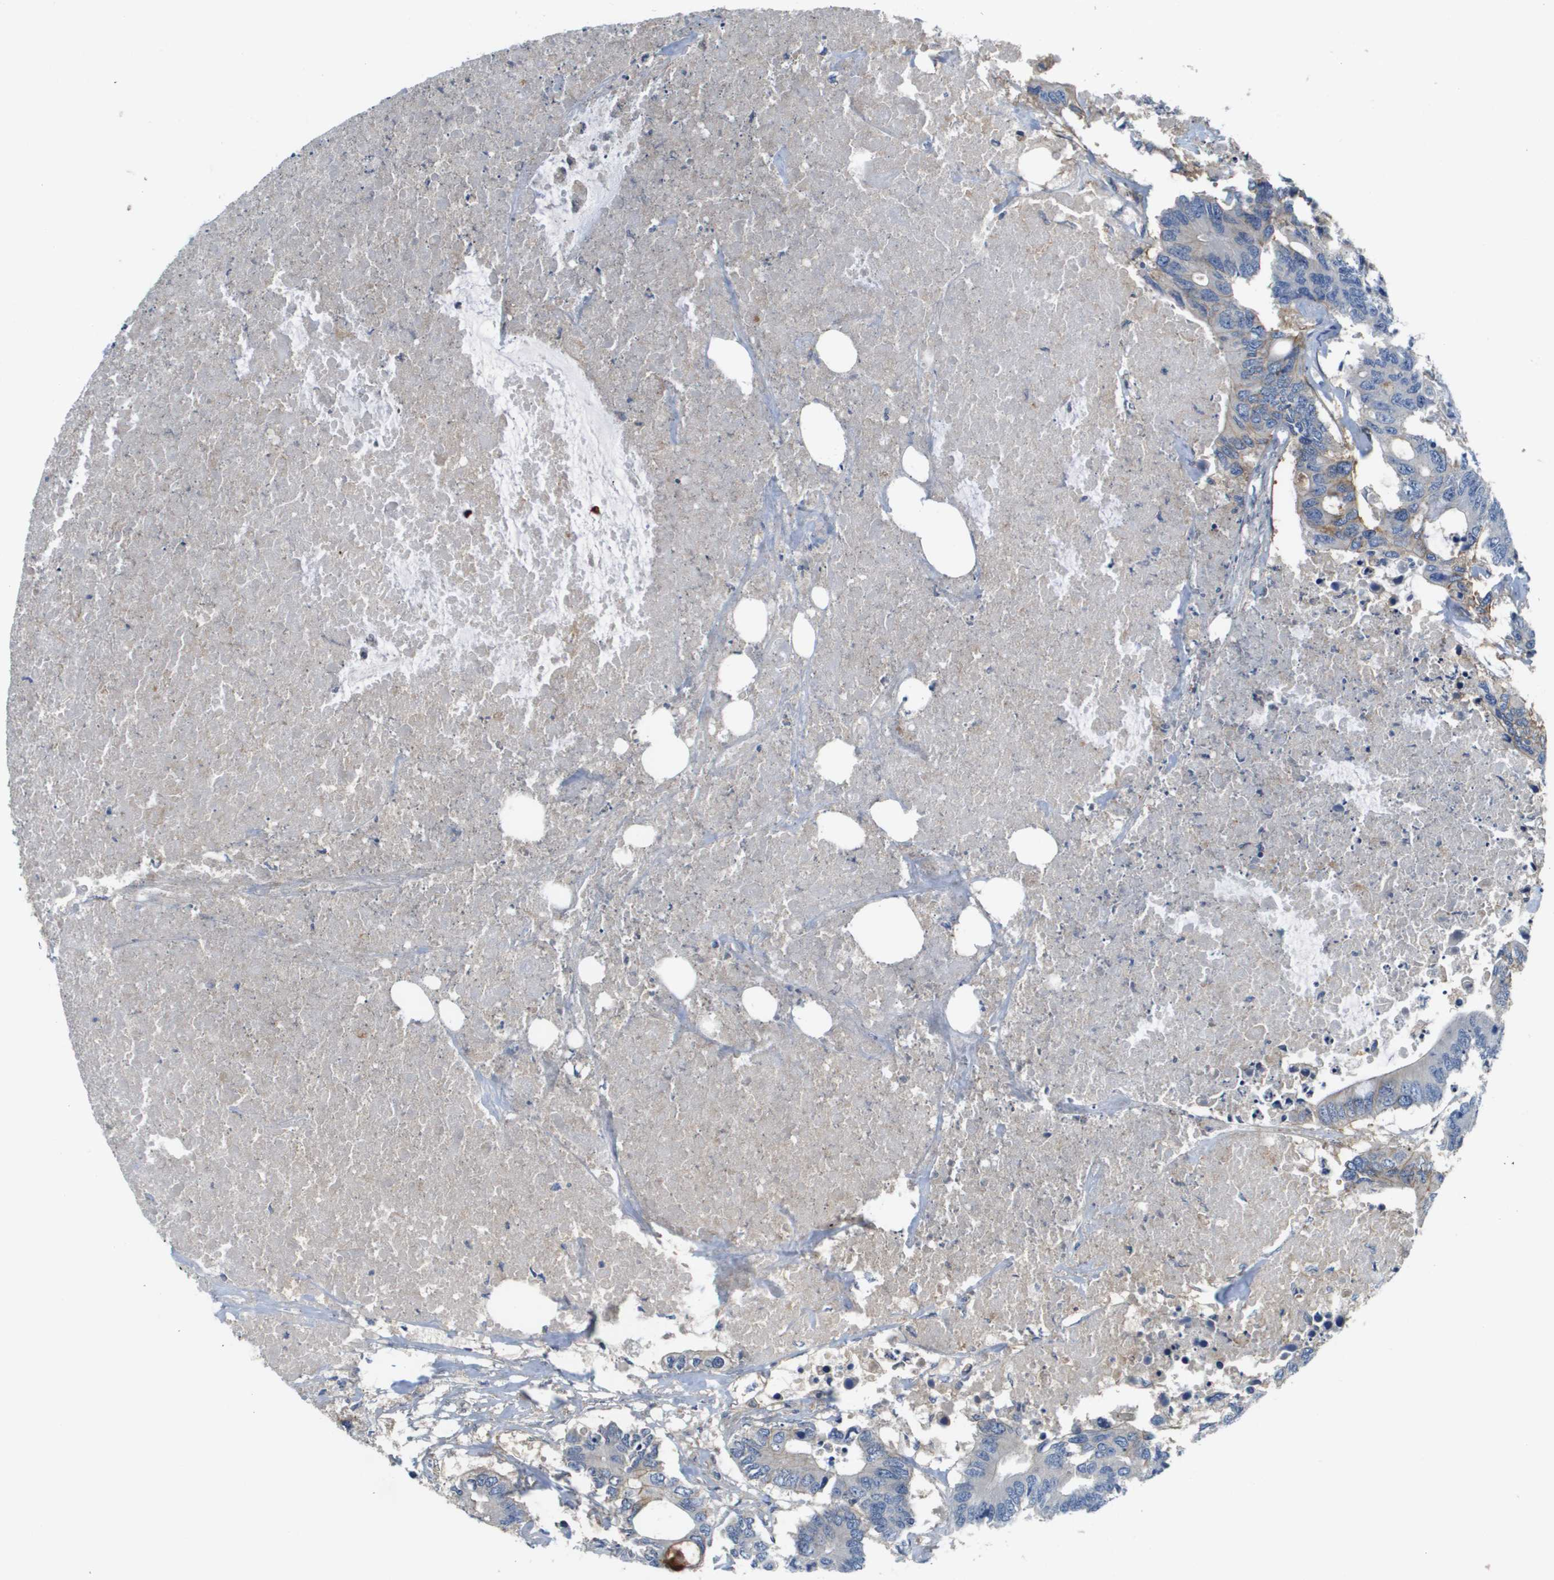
{"staining": {"intensity": "negative", "quantity": "none", "location": "none"}, "tissue": "colorectal cancer", "cell_type": "Tumor cells", "image_type": "cancer", "snomed": [{"axis": "morphology", "description": "Adenocarcinoma, NOS"}, {"axis": "topography", "description": "Colon"}], "caption": "This is a micrograph of immunohistochemistry (IHC) staining of adenocarcinoma (colorectal), which shows no staining in tumor cells.", "gene": "SLC16A3", "patient": {"sex": "male", "age": 71}}